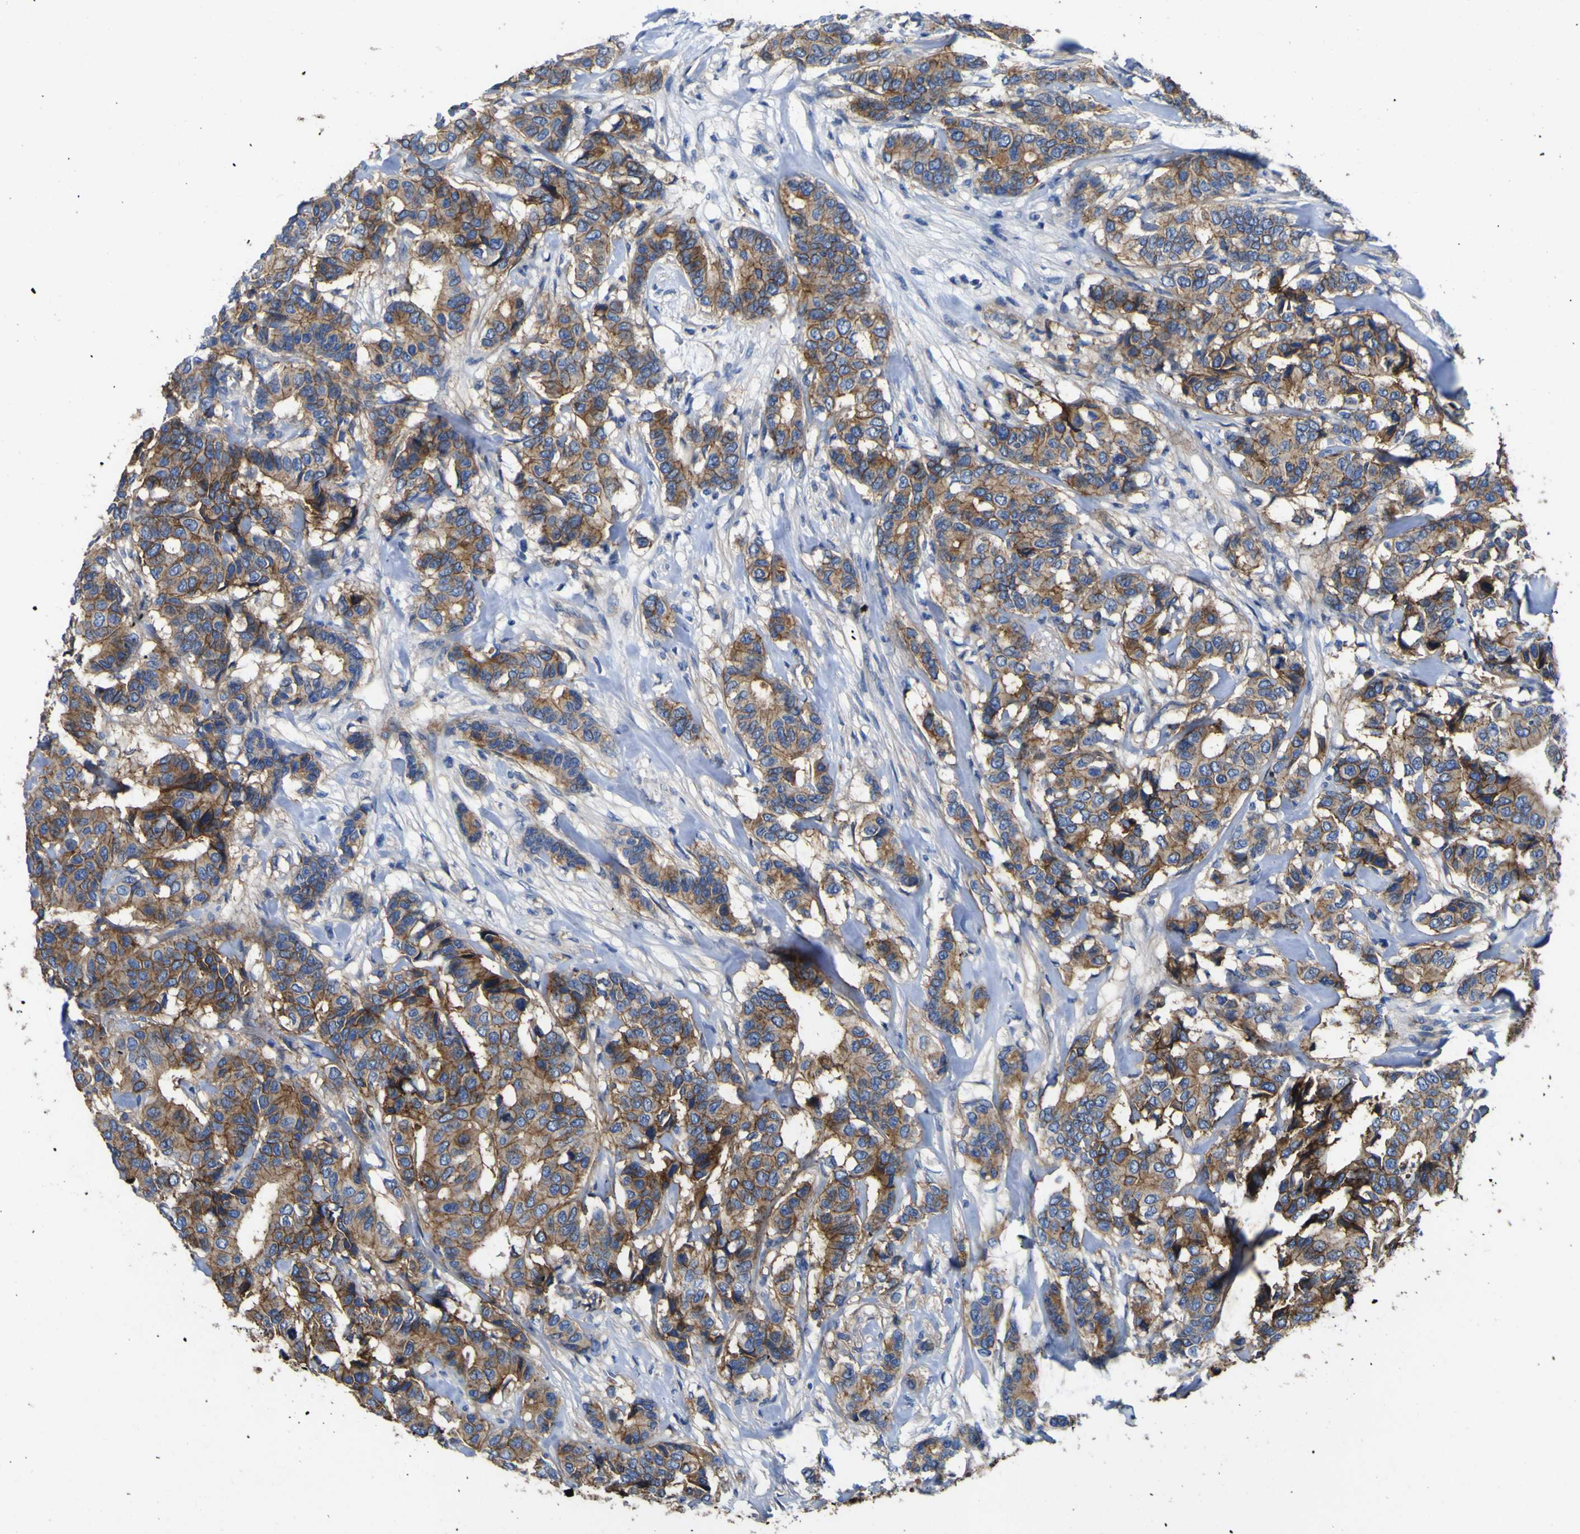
{"staining": {"intensity": "moderate", "quantity": ">75%", "location": "cytoplasmic/membranous"}, "tissue": "breast cancer", "cell_type": "Tumor cells", "image_type": "cancer", "snomed": [{"axis": "morphology", "description": "Duct carcinoma"}, {"axis": "topography", "description": "Breast"}], "caption": "This photomicrograph demonstrates immunohistochemistry staining of breast intraductal carcinoma, with medium moderate cytoplasmic/membranous expression in approximately >75% of tumor cells.", "gene": "CD151", "patient": {"sex": "female", "age": 87}}